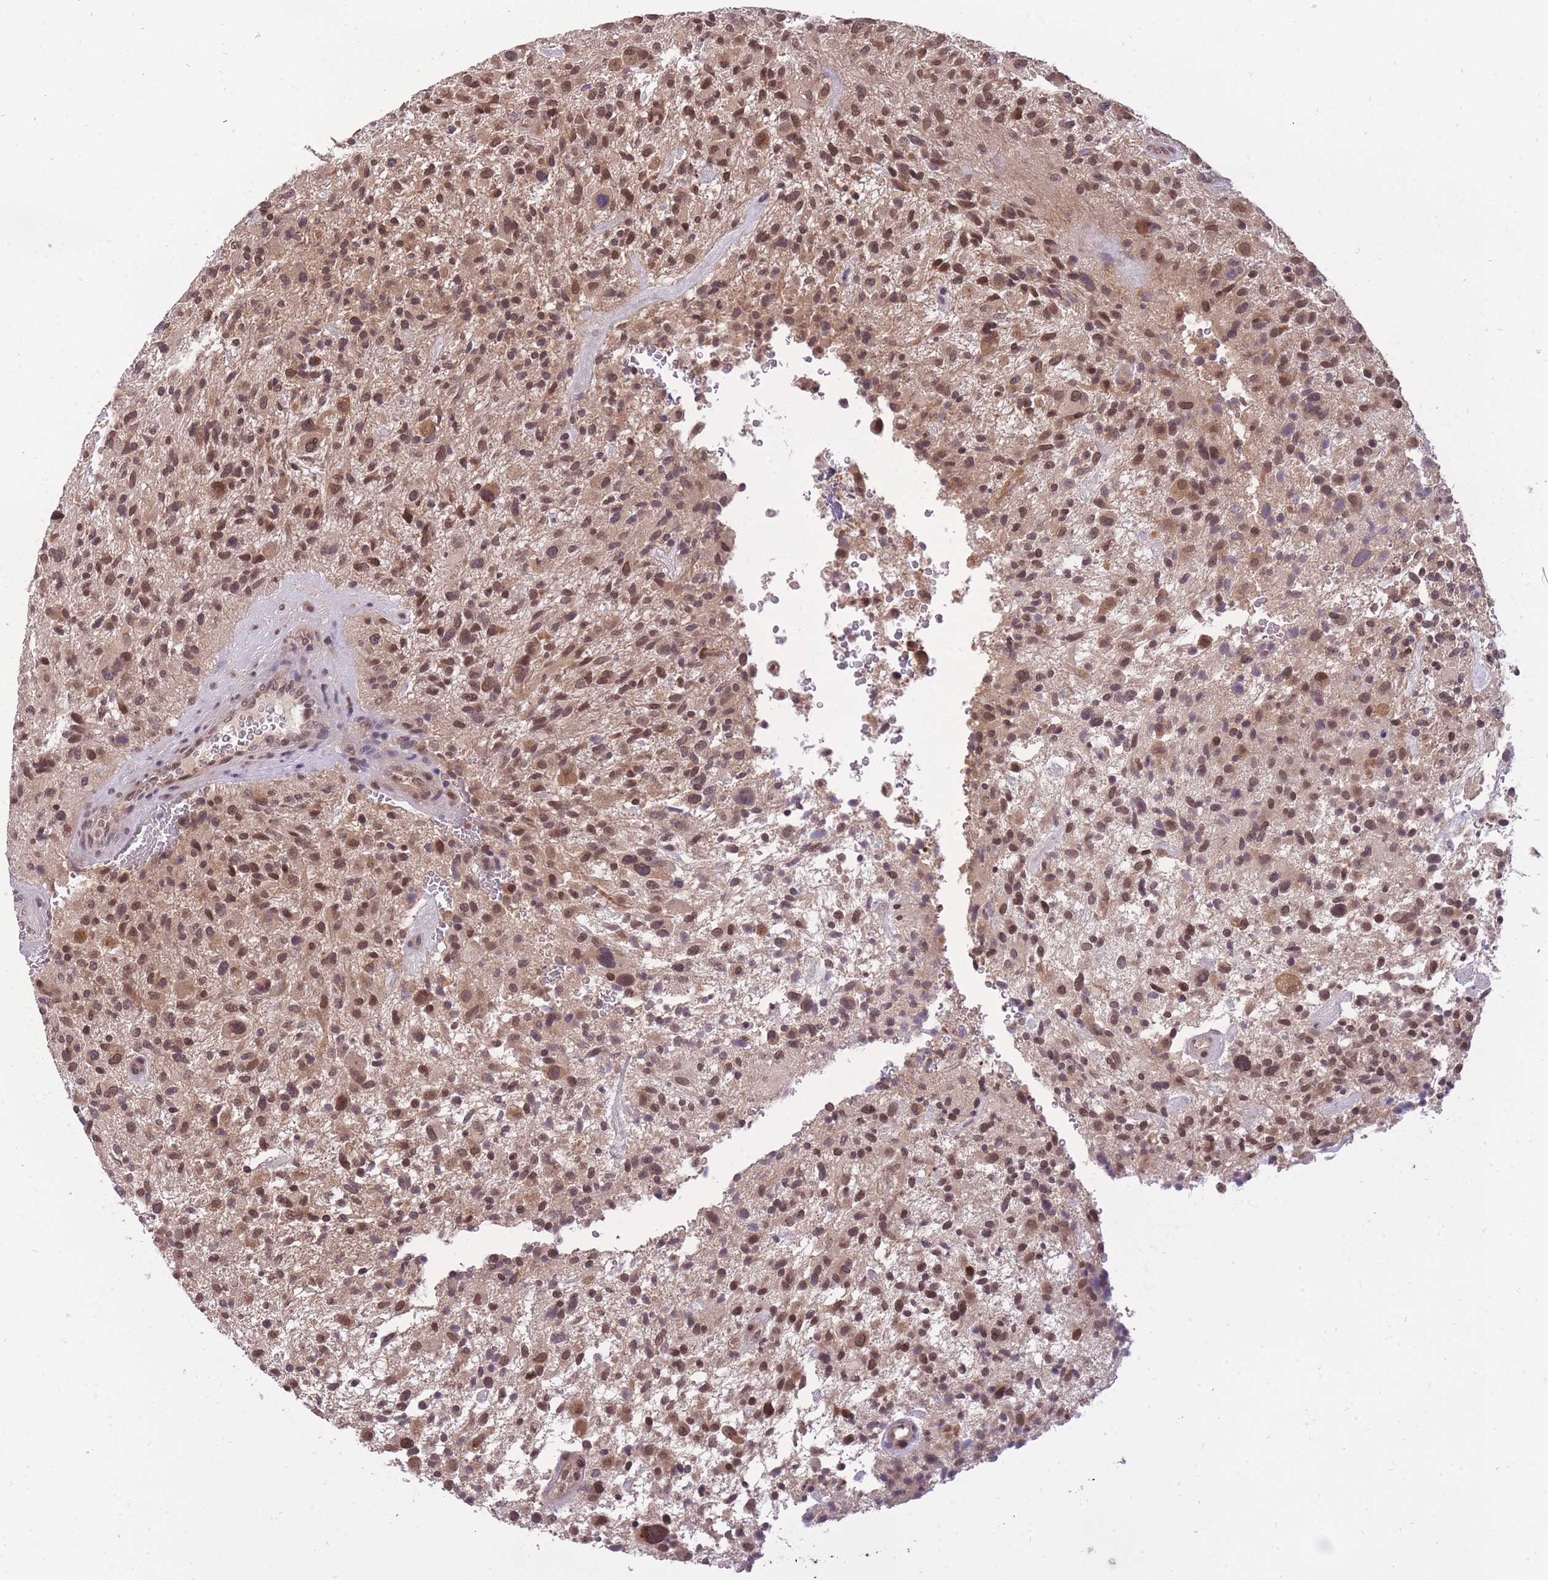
{"staining": {"intensity": "moderate", "quantity": ">75%", "location": "cytoplasmic/membranous,nuclear"}, "tissue": "glioma", "cell_type": "Tumor cells", "image_type": "cancer", "snomed": [{"axis": "morphology", "description": "Glioma, malignant, High grade"}, {"axis": "topography", "description": "Brain"}], "caption": "High-magnification brightfield microscopy of malignant glioma (high-grade) stained with DAB (3,3'-diaminobenzidine) (brown) and counterstained with hematoxylin (blue). tumor cells exhibit moderate cytoplasmic/membranous and nuclear positivity is identified in approximately>75% of cells.", "gene": "CDIP1", "patient": {"sex": "male", "age": 47}}